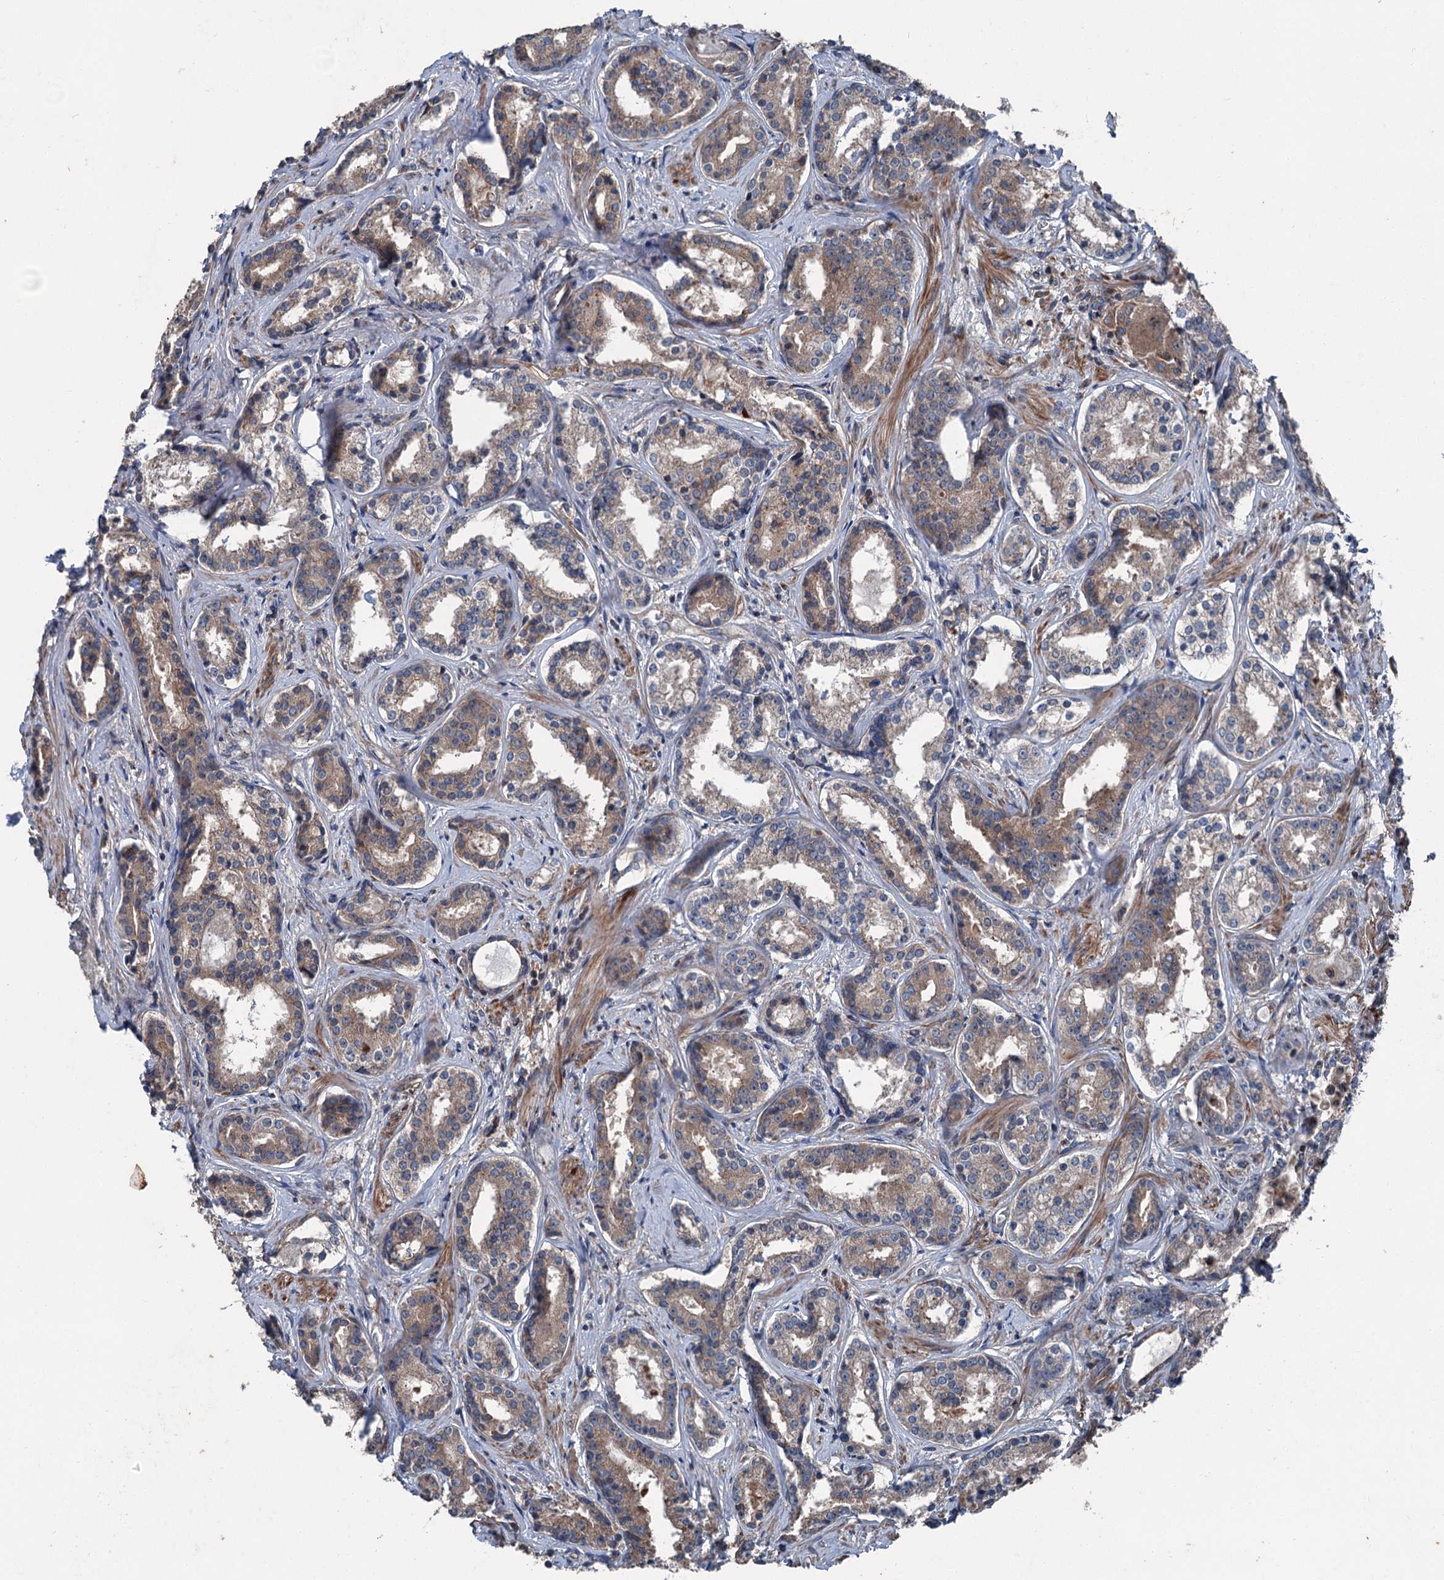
{"staining": {"intensity": "moderate", "quantity": ">75%", "location": "cytoplasmic/membranous"}, "tissue": "prostate cancer", "cell_type": "Tumor cells", "image_type": "cancer", "snomed": [{"axis": "morphology", "description": "Adenocarcinoma, High grade"}, {"axis": "topography", "description": "Prostate"}], "caption": "Immunohistochemistry (IHC) of high-grade adenocarcinoma (prostate) exhibits medium levels of moderate cytoplasmic/membranous positivity in approximately >75% of tumor cells. (brown staining indicates protein expression, while blue staining denotes nuclei).", "gene": "RUFY1", "patient": {"sex": "male", "age": 58}}